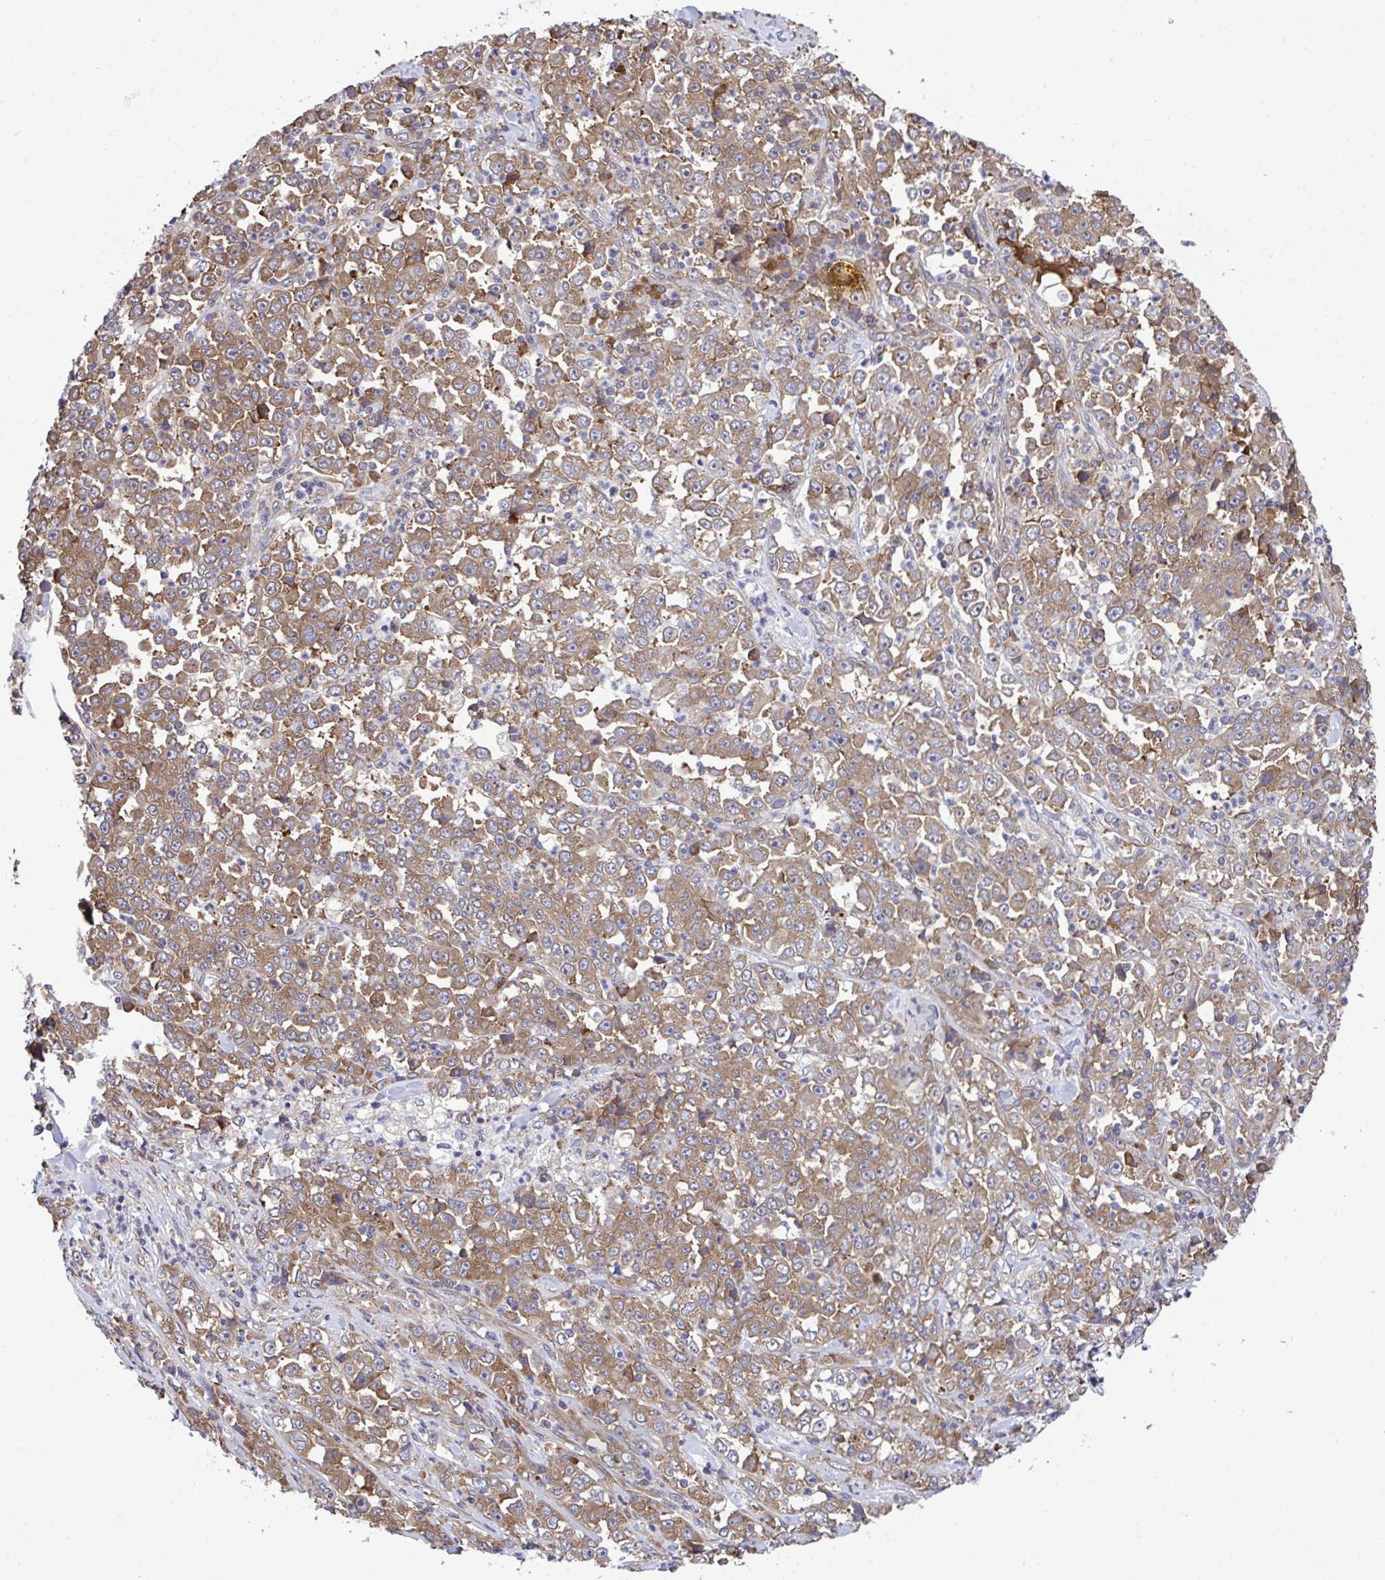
{"staining": {"intensity": "moderate", "quantity": ">75%", "location": "cytoplasmic/membranous"}, "tissue": "stomach cancer", "cell_type": "Tumor cells", "image_type": "cancer", "snomed": [{"axis": "morphology", "description": "Normal tissue, NOS"}, {"axis": "morphology", "description": "Adenocarcinoma, NOS"}, {"axis": "topography", "description": "Stomach, upper"}, {"axis": "topography", "description": "Stomach"}], "caption": "Protein analysis of stomach adenocarcinoma tissue demonstrates moderate cytoplasmic/membranous staining in about >75% of tumor cells.", "gene": "RPS15", "patient": {"sex": "male", "age": 59}}